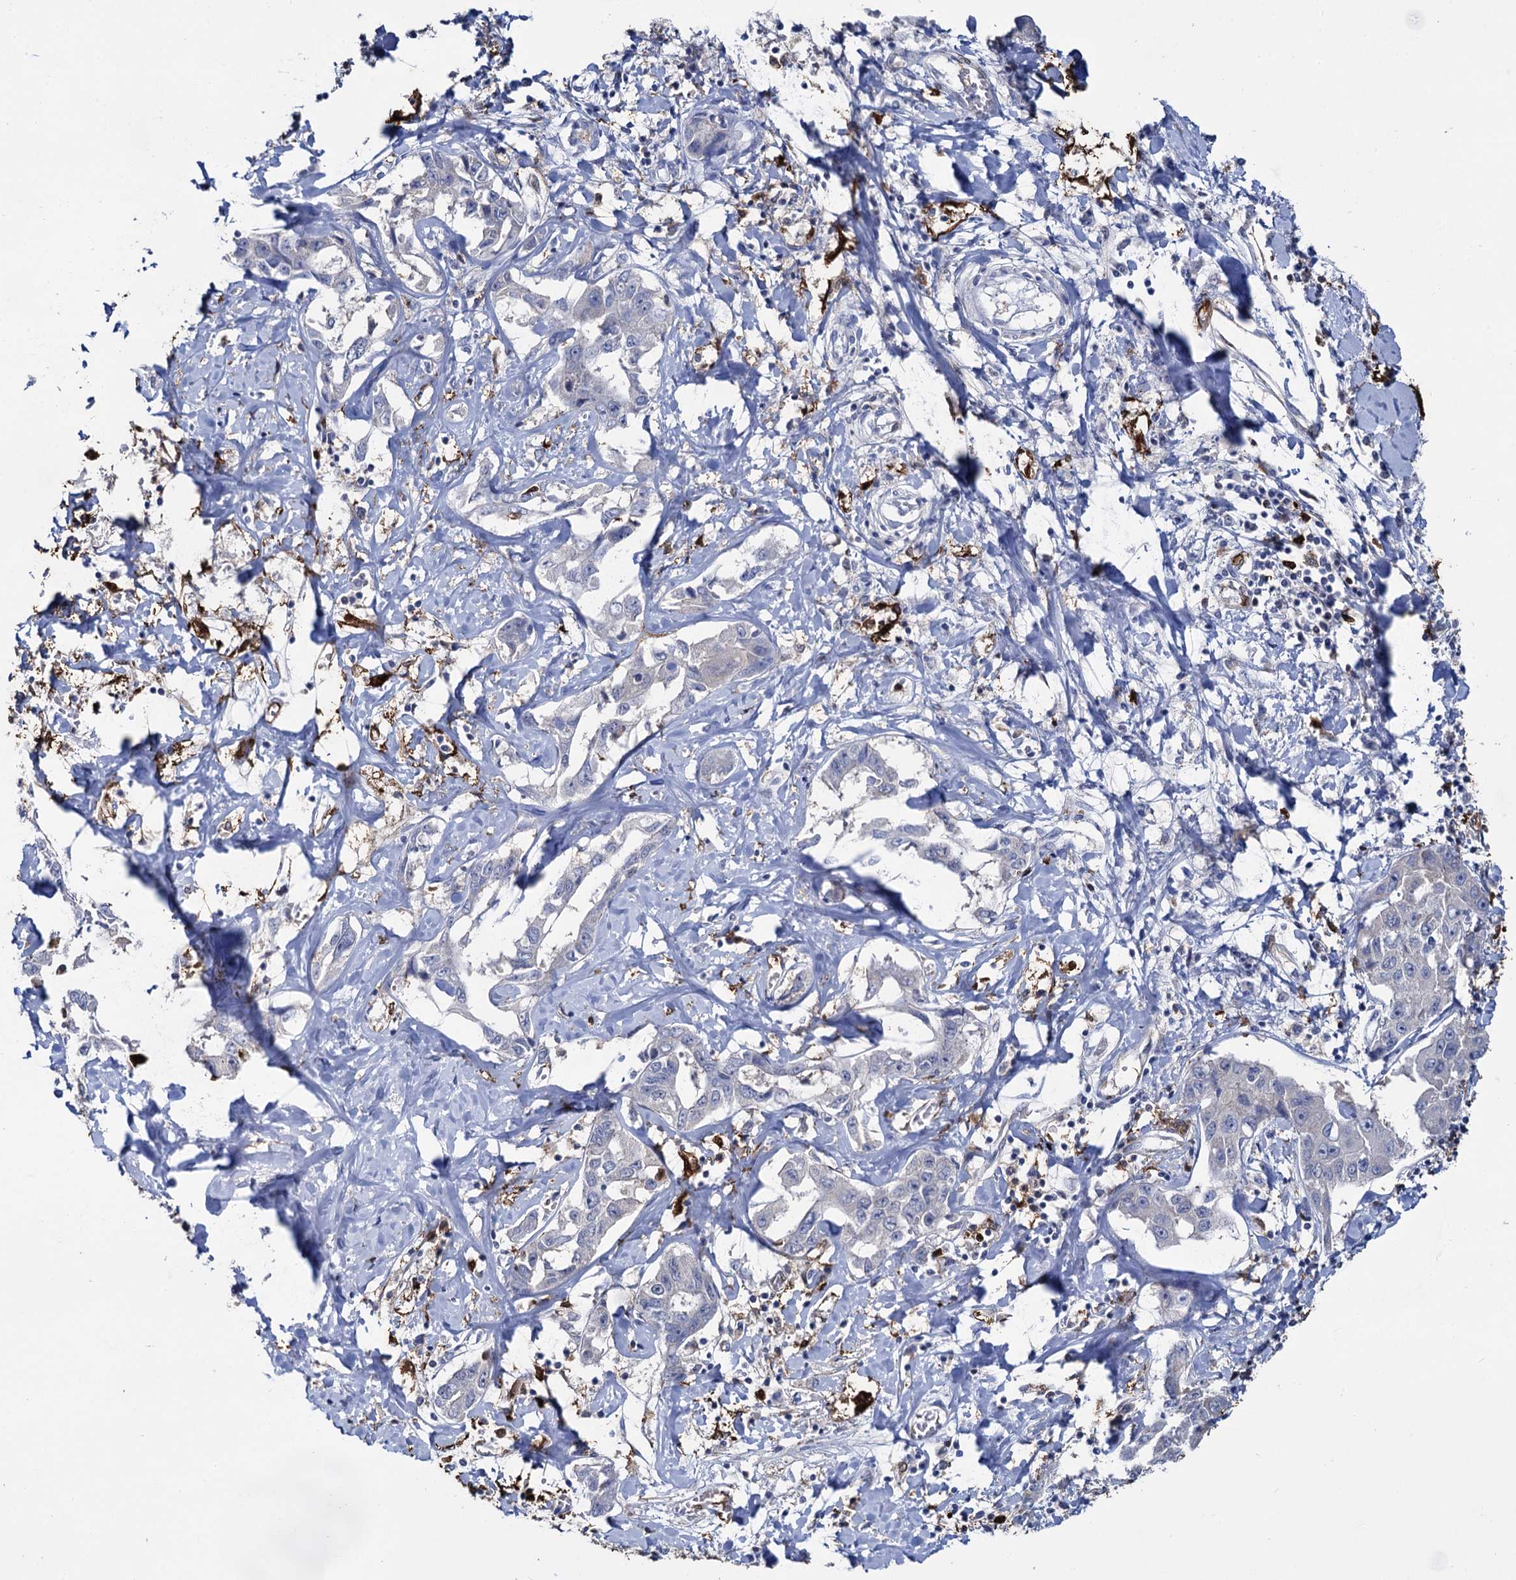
{"staining": {"intensity": "negative", "quantity": "none", "location": "none"}, "tissue": "liver cancer", "cell_type": "Tumor cells", "image_type": "cancer", "snomed": [{"axis": "morphology", "description": "Cholangiocarcinoma"}, {"axis": "topography", "description": "Liver"}], "caption": "This is an IHC photomicrograph of cholangiocarcinoma (liver). There is no positivity in tumor cells.", "gene": "FABP5", "patient": {"sex": "male", "age": 59}}